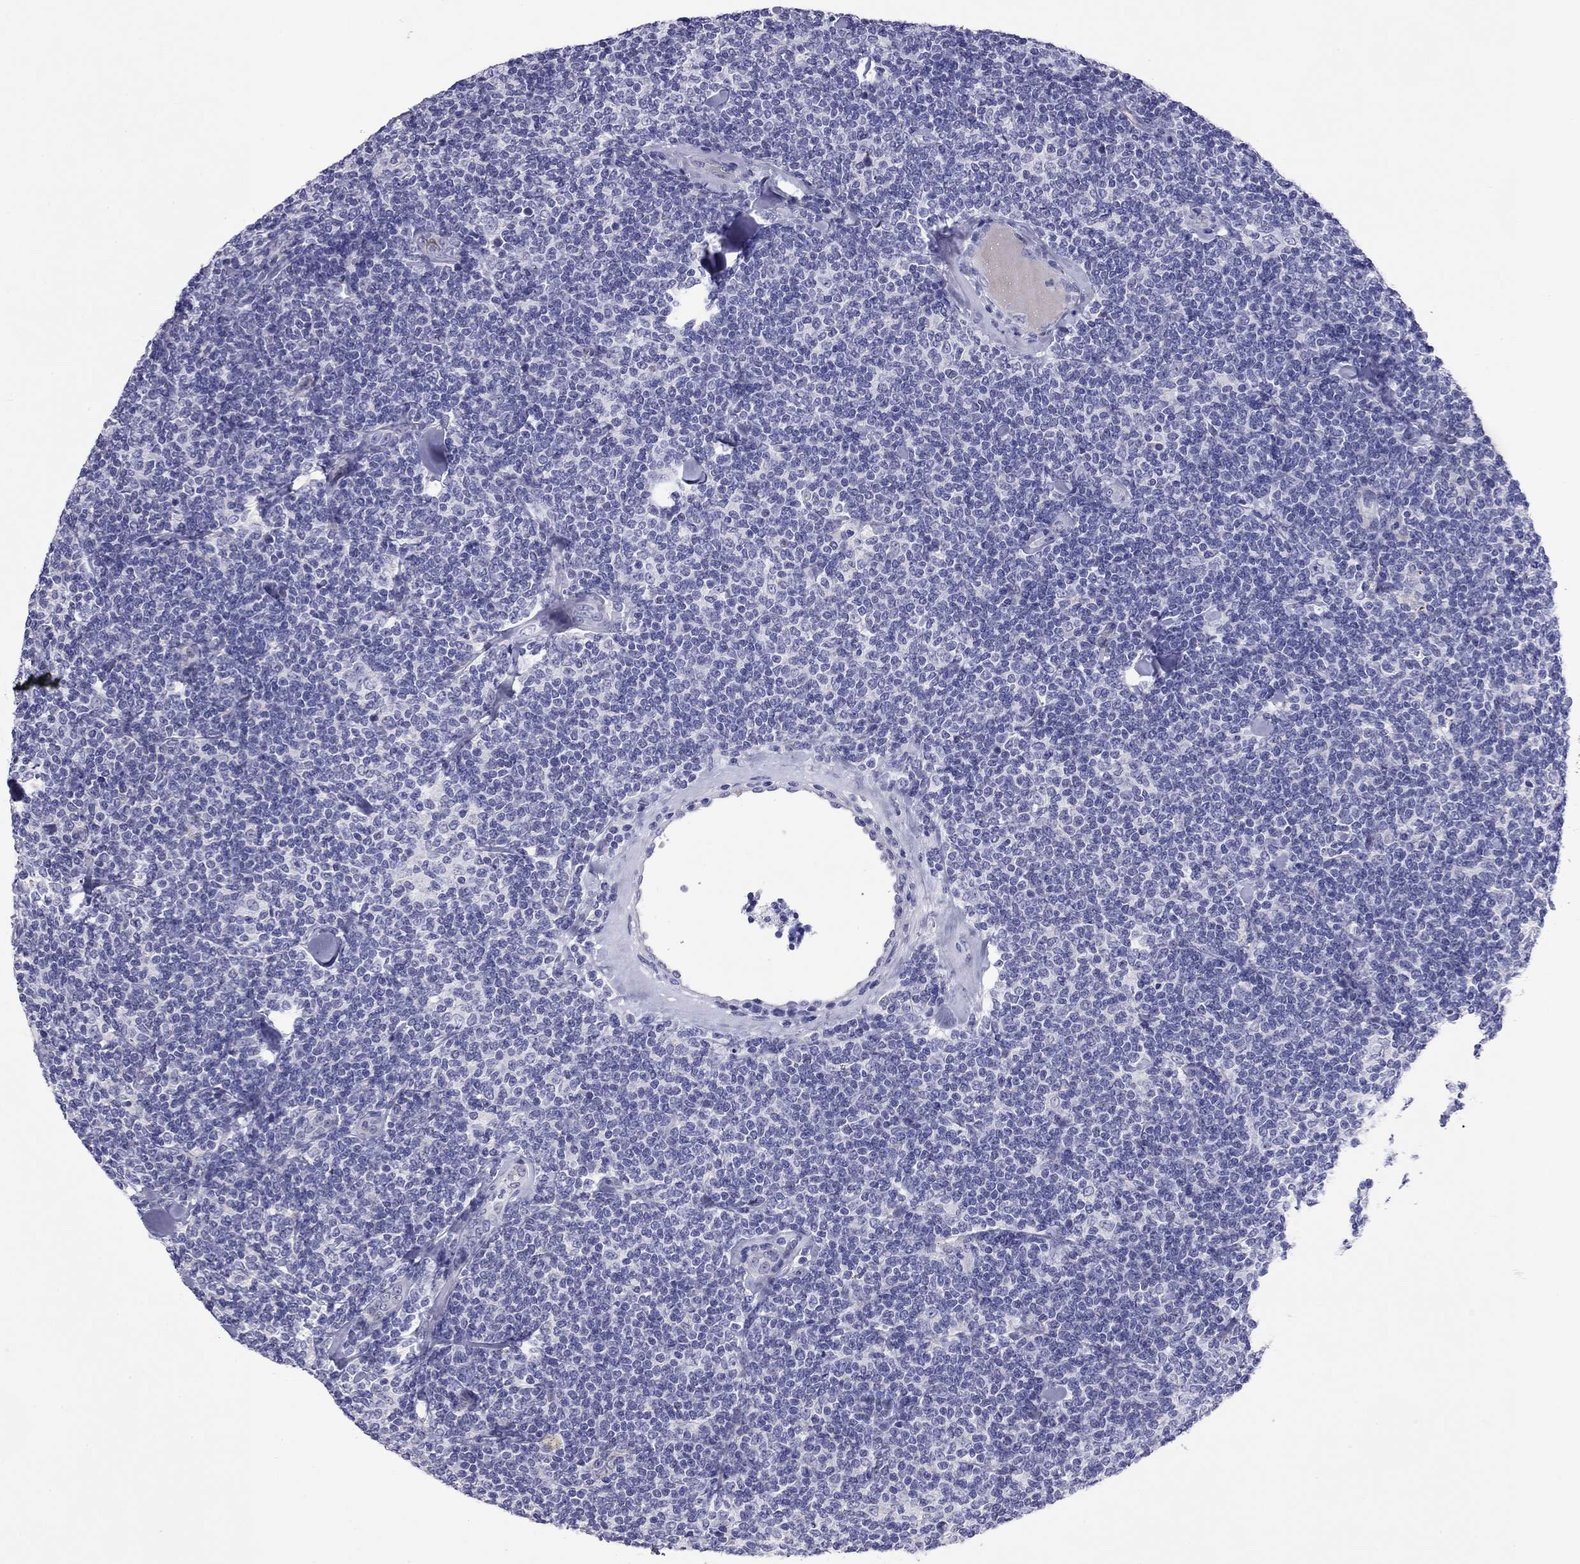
{"staining": {"intensity": "negative", "quantity": "none", "location": "none"}, "tissue": "lymphoma", "cell_type": "Tumor cells", "image_type": "cancer", "snomed": [{"axis": "morphology", "description": "Malignant lymphoma, non-Hodgkin's type, Low grade"}, {"axis": "topography", "description": "Lymph node"}], "caption": "Low-grade malignant lymphoma, non-Hodgkin's type stained for a protein using IHC exhibits no expression tumor cells.", "gene": "CMYA5", "patient": {"sex": "female", "age": 56}}